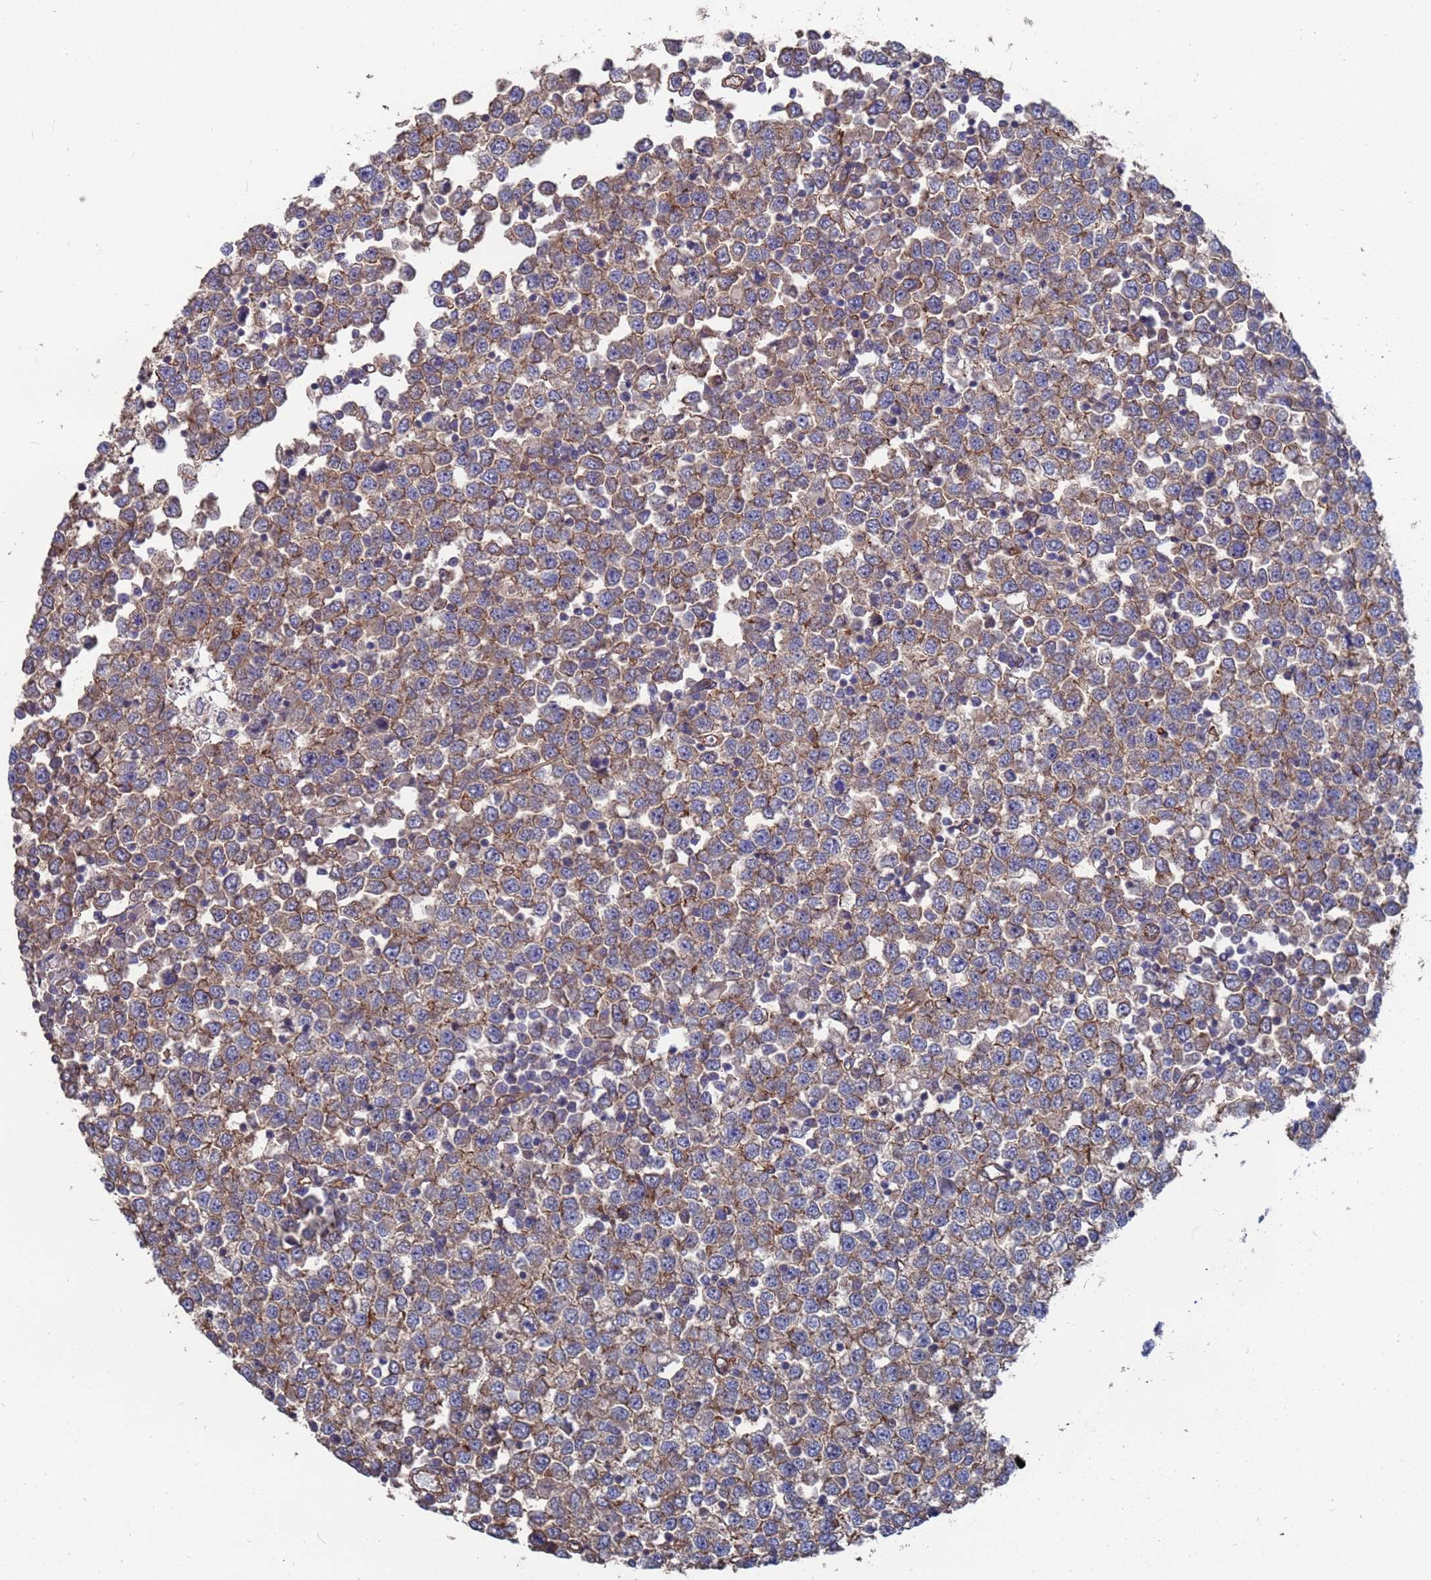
{"staining": {"intensity": "moderate", "quantity": "25%-75%", "location": "cytoplasmic/membranous"}, "tissue": "testis cancer", "cell_type": "Tumor cells", "image_type": "cancer", "snomed": [{"axis": "morphology", "description": "Seminoma, NOS"}, {"axis": "topography", "description": "Testis"}], "caption": "Moderate cytoplasmic/membranous staining for a protein is identified in about 25%-75% of tumor cells of testis cancer (seminoma) using IHC.", "gene": "NDUFAF6", "patient": {"sex": "male", "age": 65}}